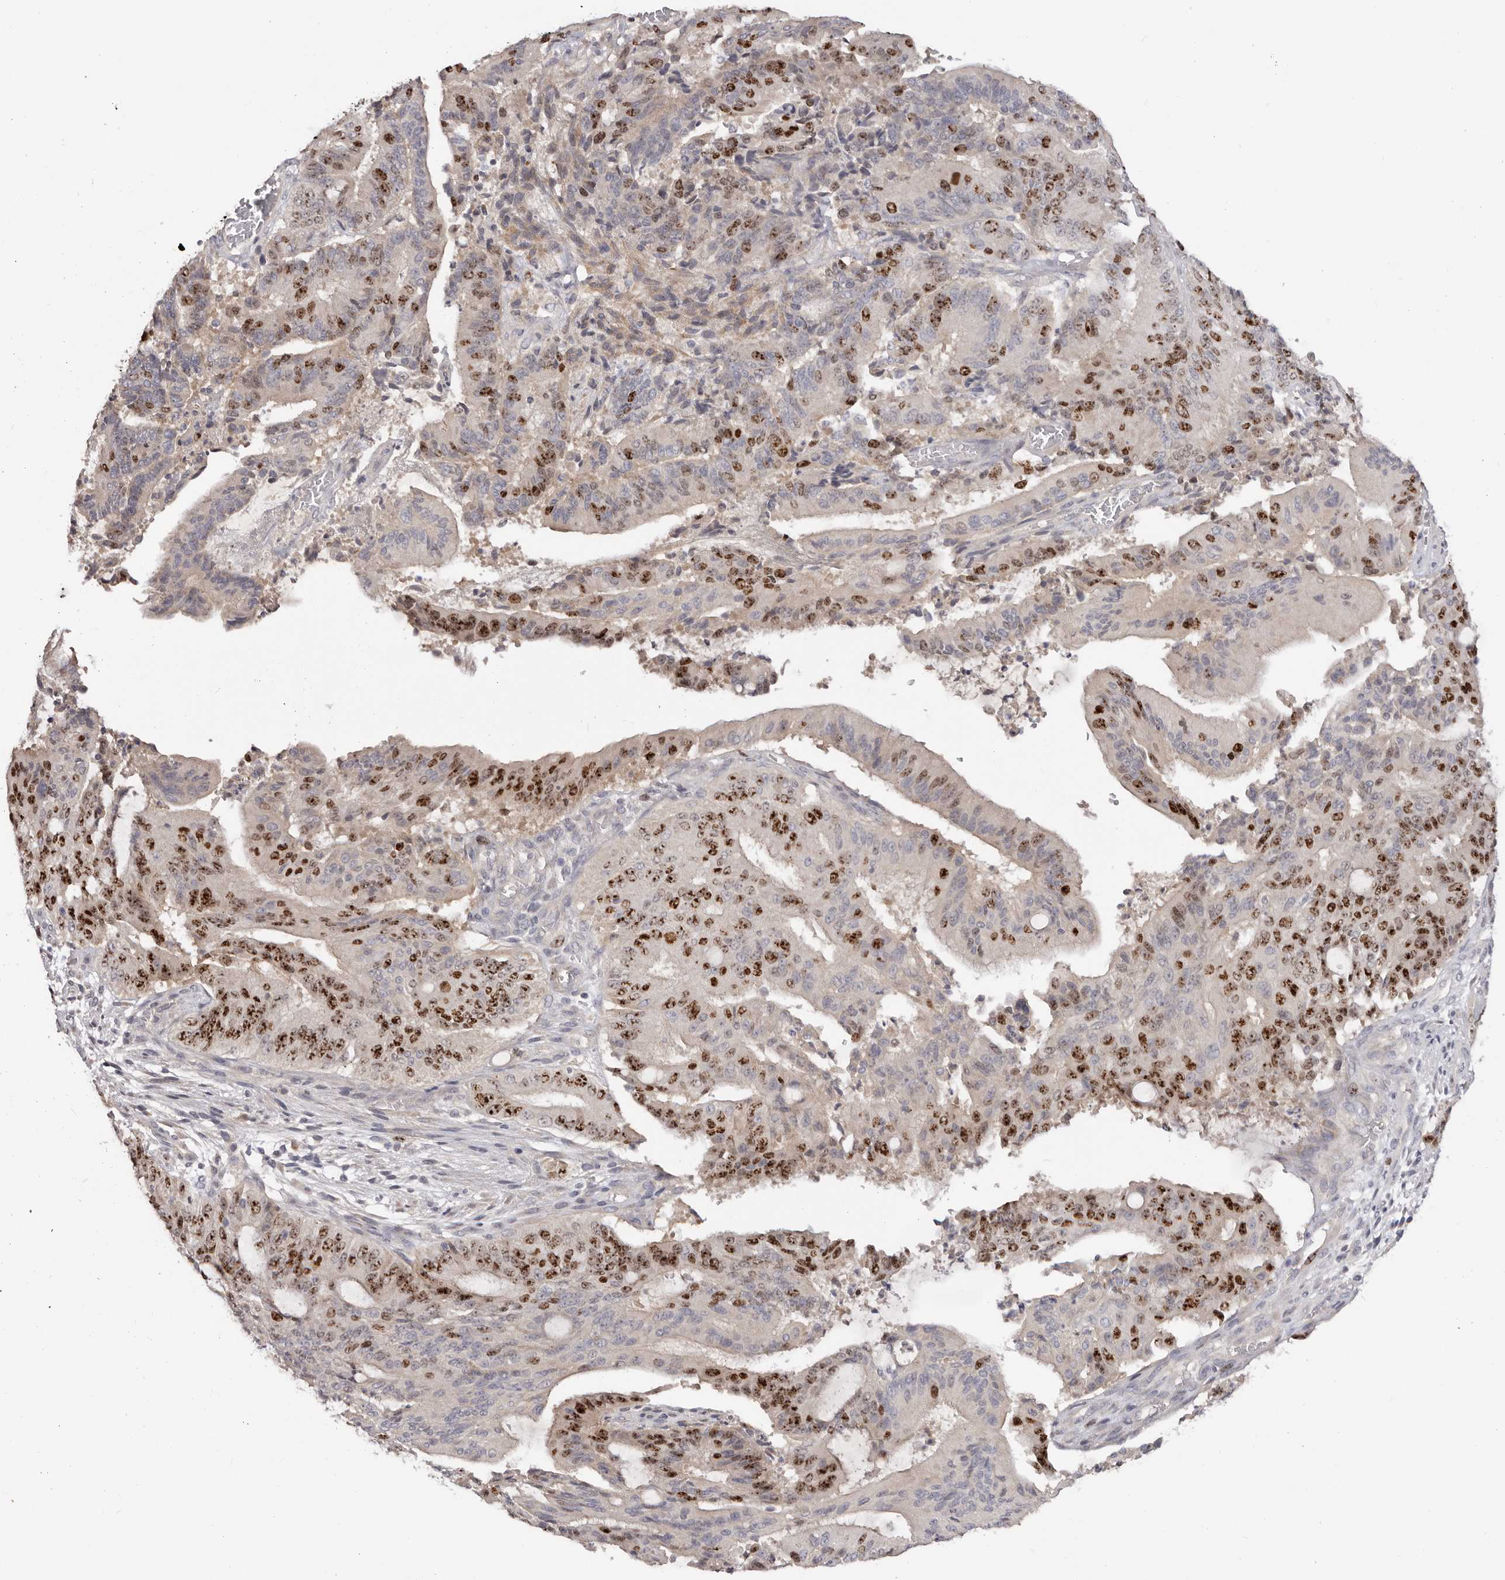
{"staining": {"intensity": "strong", "quantity": "25%-75%", "location": "nuclear"}, "tissue": "liver cancer", "cell_type": "Tumor cells", "image_type": "cancer", "snomed": [{"axis": "morphology", "description": "Normal tissue, NOS"}, {"axis": "morphology", "description": "Cholangiocarcinoma"}, {"axis": "topography", "description": "Liver"}, {"axis": "topography", "description": "Peripheral nerve tissue"}], "caption": "The immunohistochemical stain shows strong nuclear positivity in tumor cells of liver cancer (cholangiocarcinoma) tissue.", "gene": "CCDC190", "patient": {"sex": "female", "age": 73}}